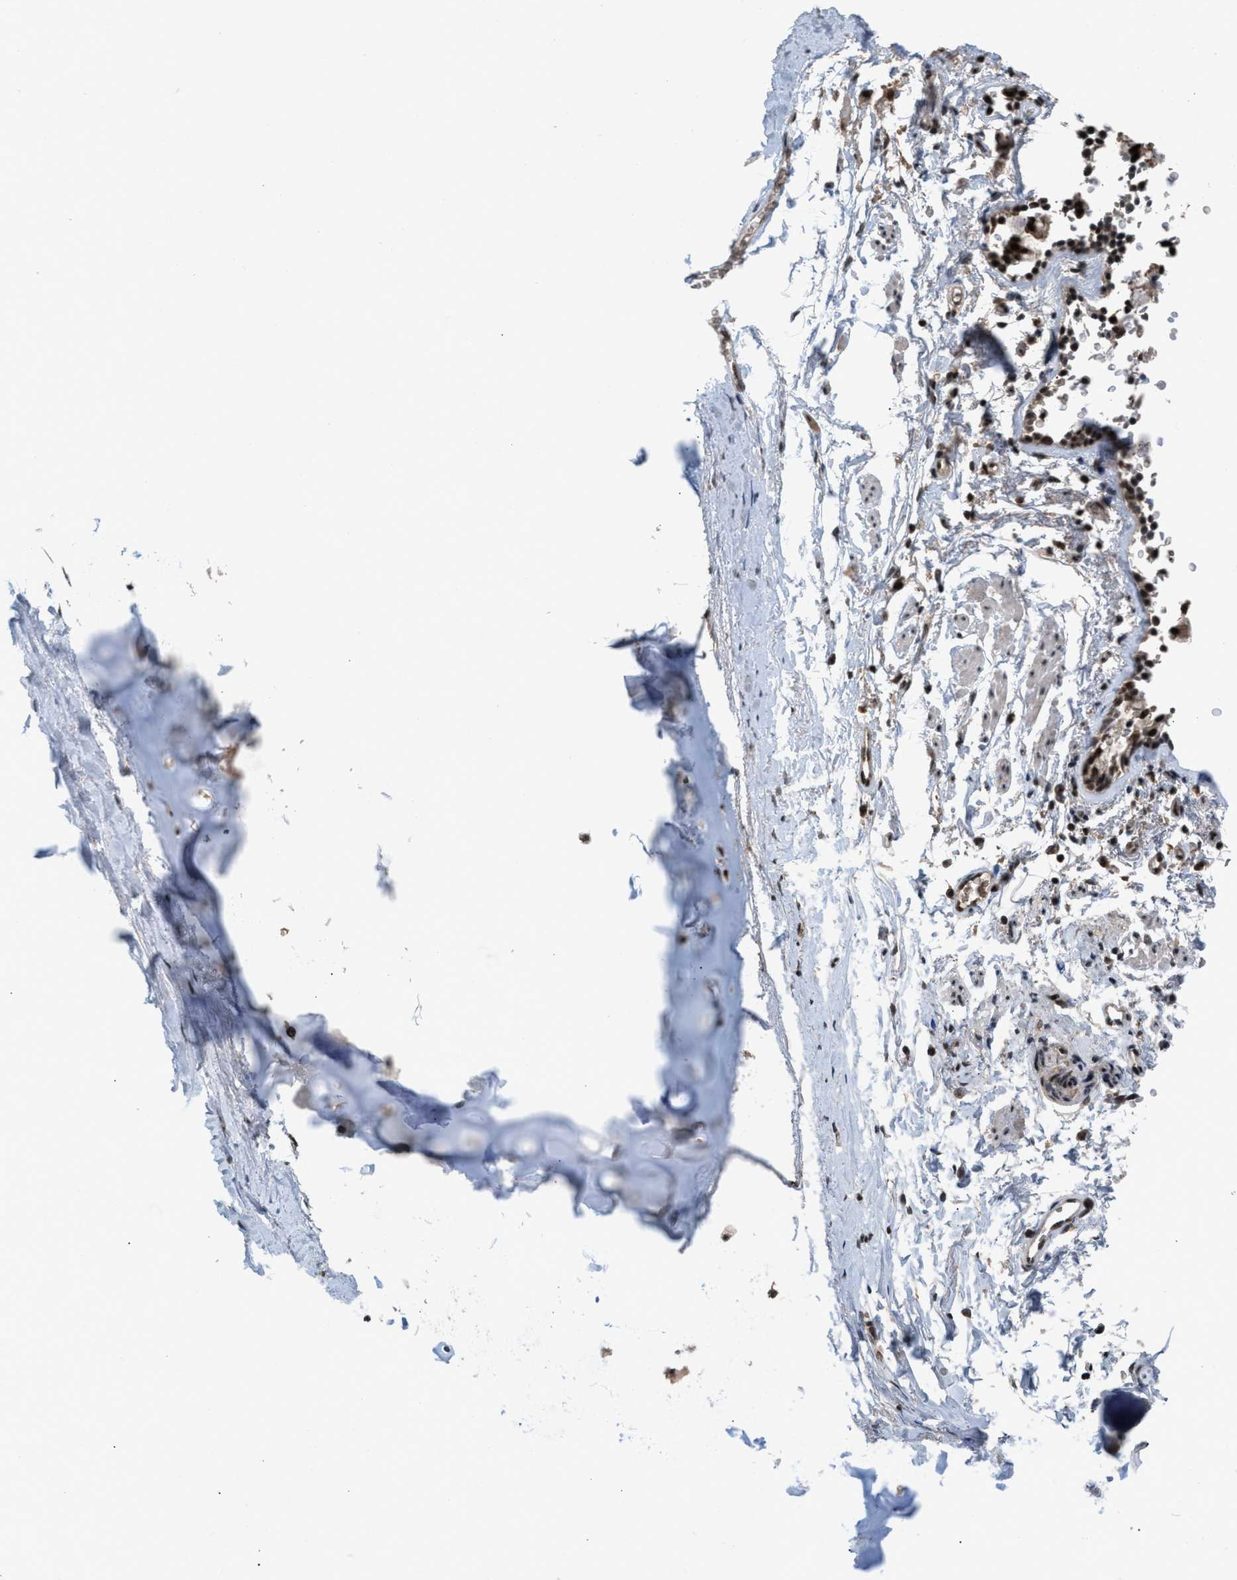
{"staining": {"intensity": "moderate", "quantity": ">75%", "location": "cytoplasmic/membranous,nuclear"}, "tissue": "adipose tissue", "cell_type": "Adipocytes", "image_type": "normal", "snomed": [{"axis": "morphology", "description": "Normal tissue, NOS"}, {"axis": "topography", "description": "Cartilage tissue"}, {"axis": "topography", "description": "Lung"}], "caption": "Moderate cytoplasmic/membranous,nuclear positivity for a protein is identified in about >75% of adipocytes of benign adipose tissue using IHC.", "gene": "PRPF4", "patient": {"sex": "female", "age": 77}}